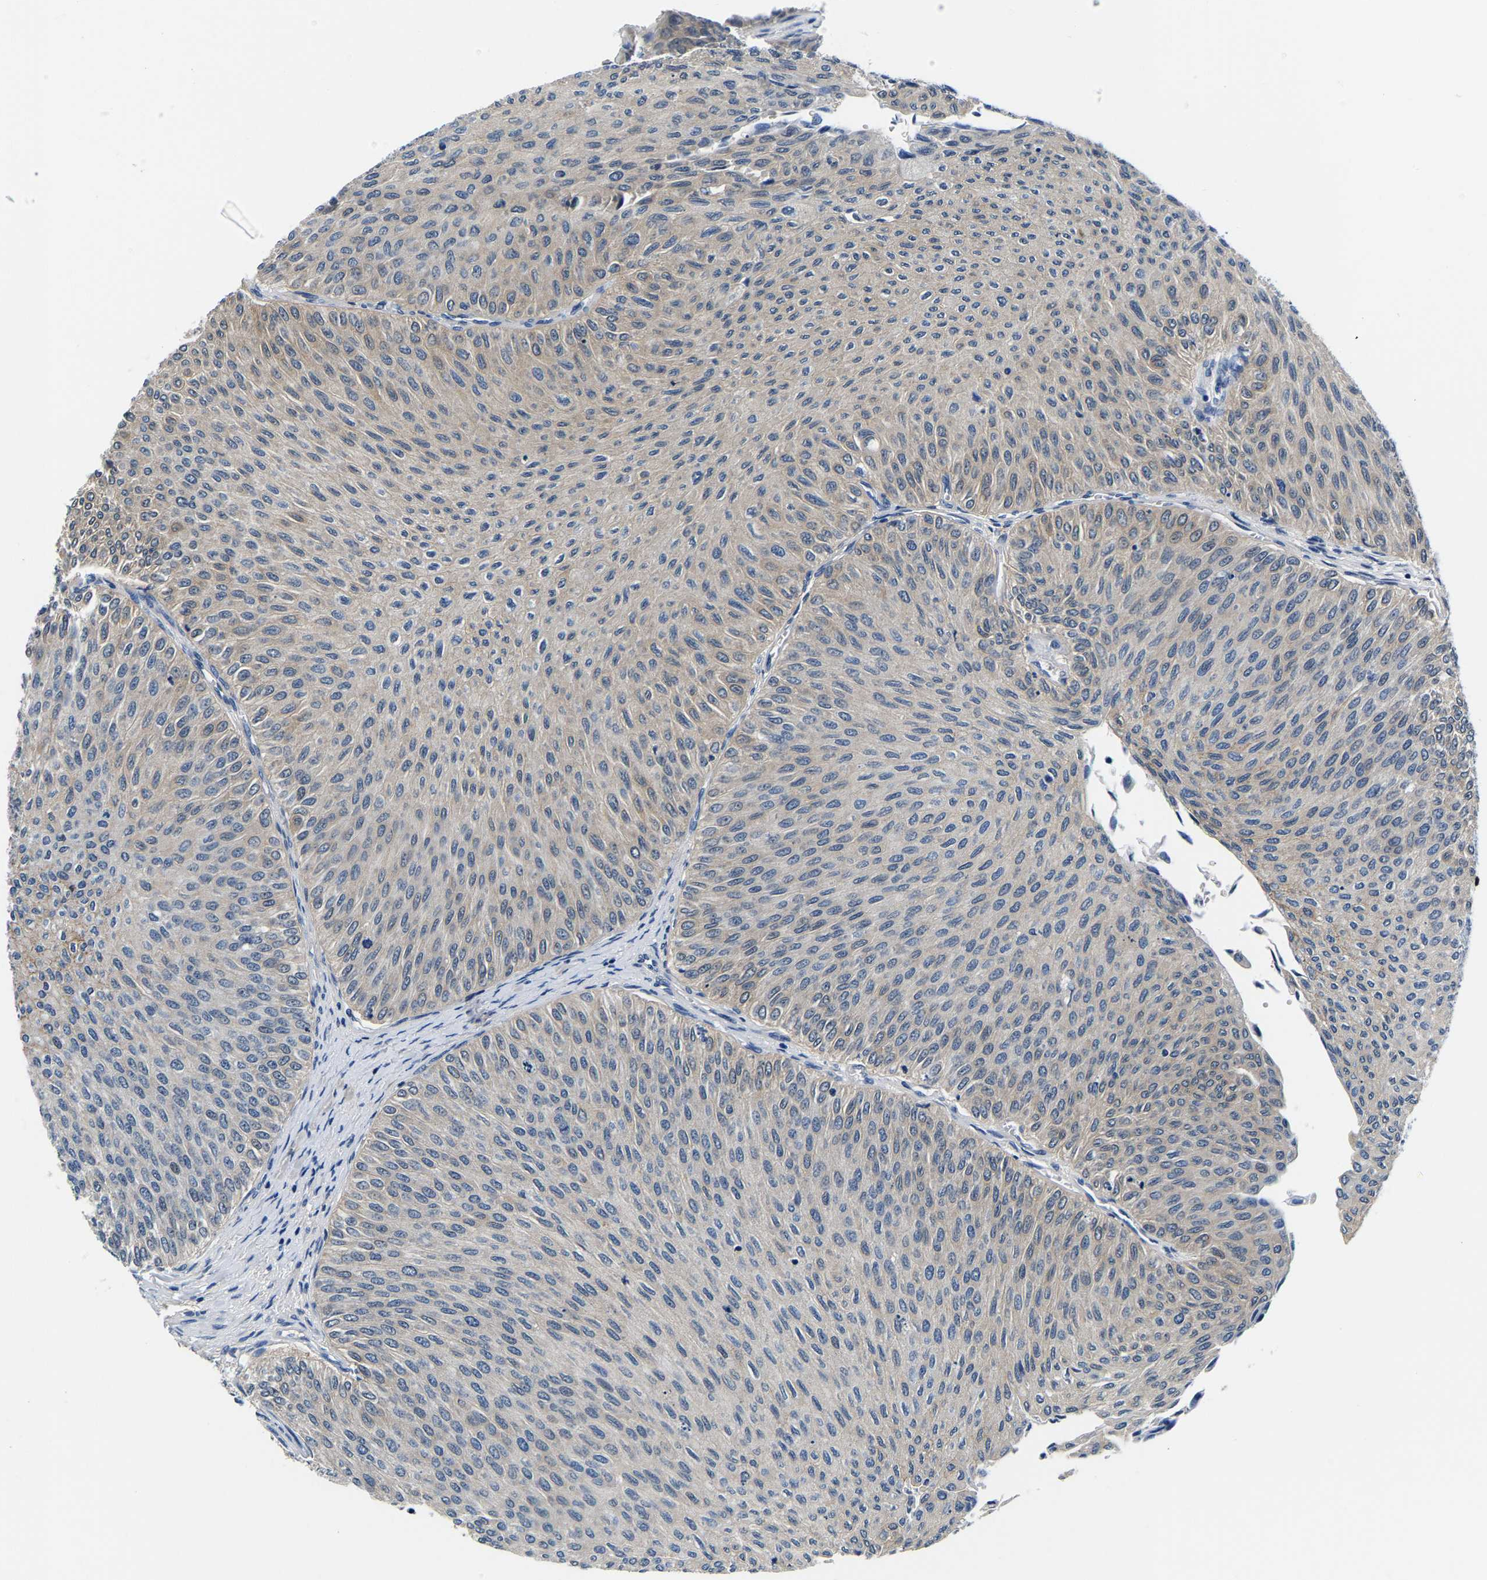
{"staining": {"intensity": "weak", "quantity": "<25%", "location": "cytoplasmic/membranous"}, "tissue": "urothelial cancer", "cell_type": "Tumor cells", "image_type": "cancer", "snomed": [{"axis": "morphology", "description": "Urothelial carcinoma, Low grade"}, {"axis": "topography", "description": "Urinary bladder"}], "caption": "High power microscopy micrograph of an IHC image of urothelial carcinoma (low-grade), revealing no significant expression in tumor cells. (Brightfield microscopy of DAB immunohistochemistry at high magnification).", "gene": "ACO1", "patient": {"sex": "male", "age": 78}}